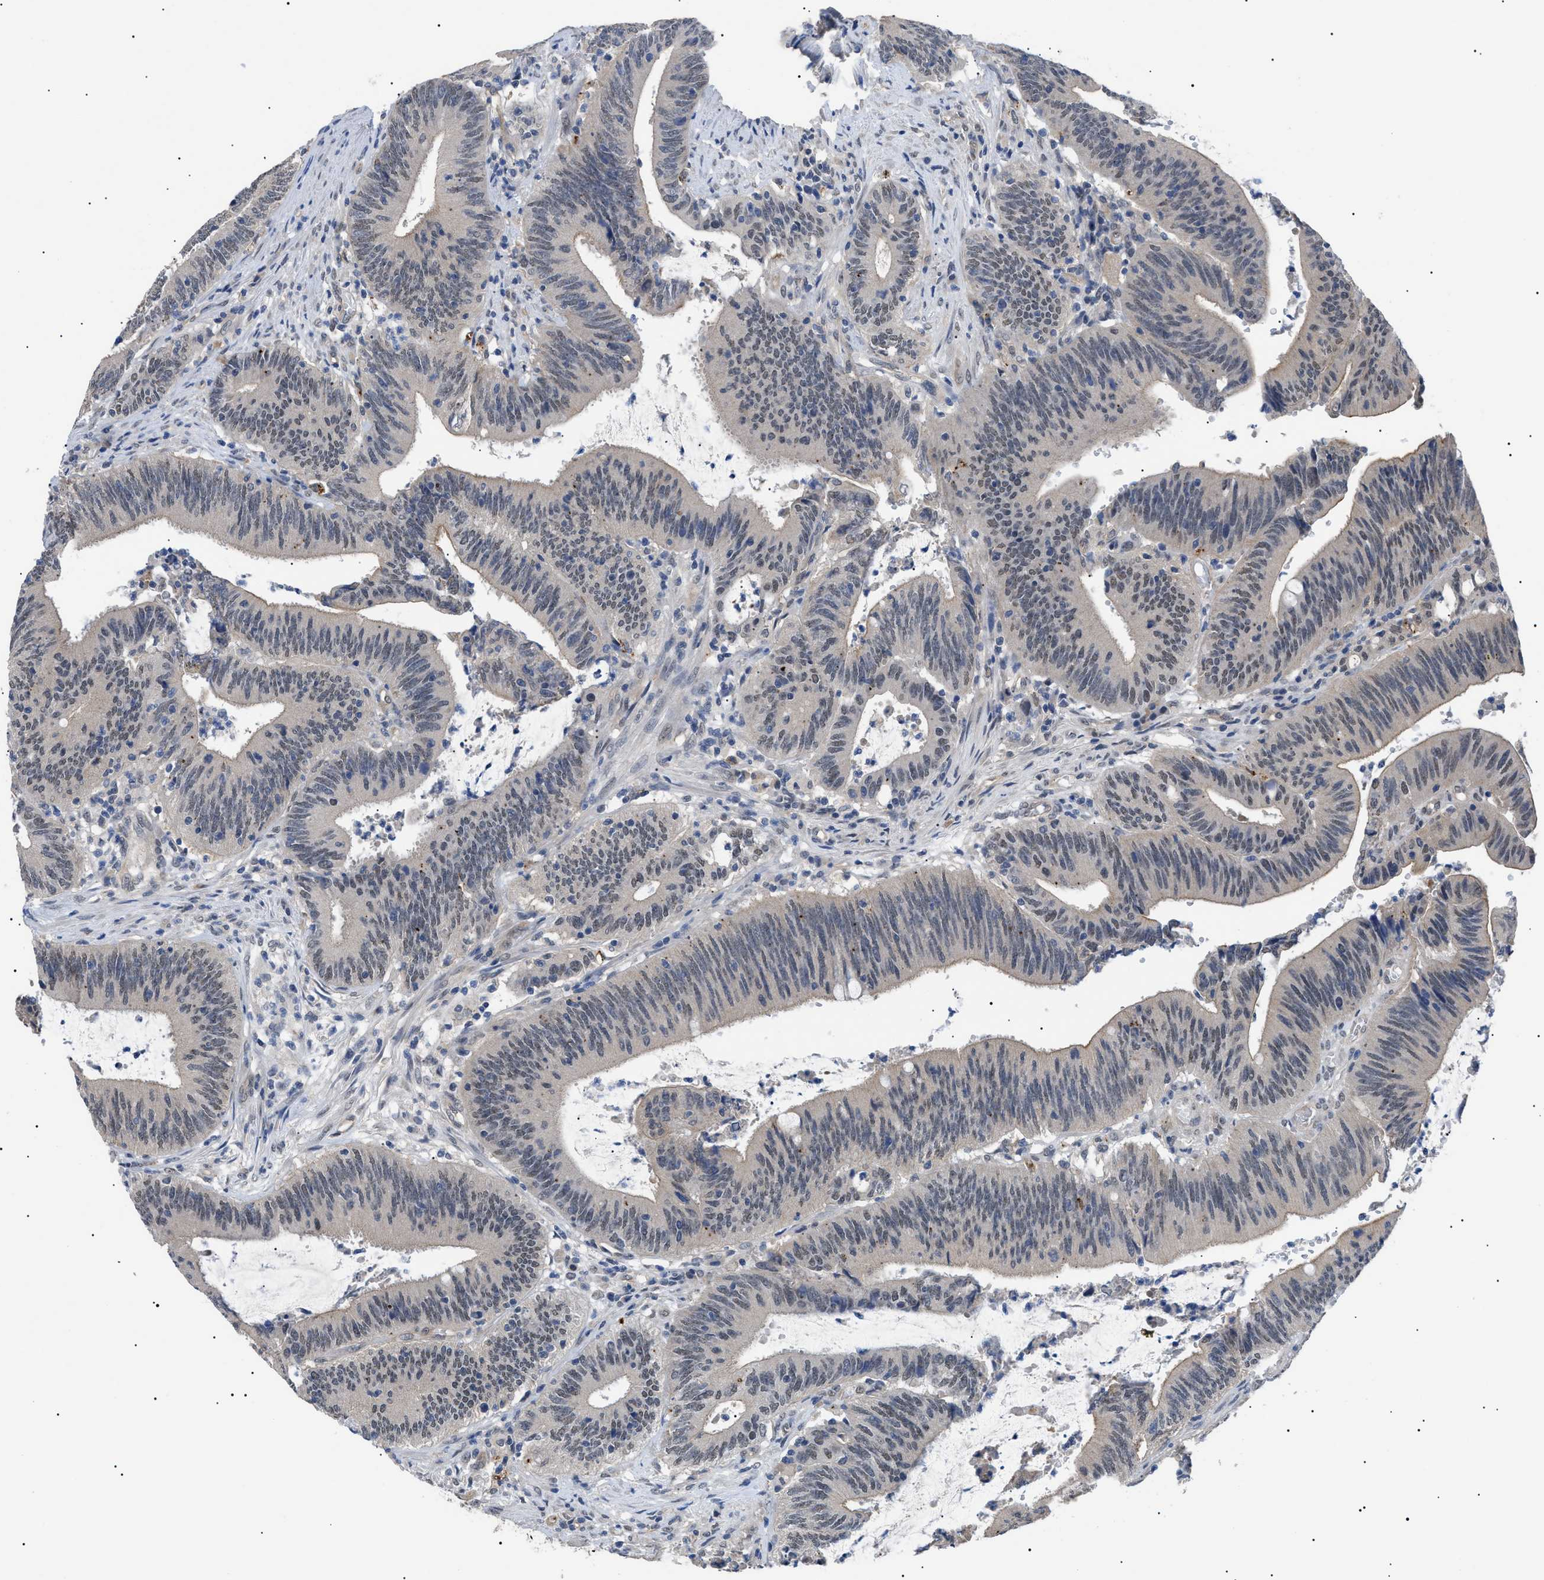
{"staining": {"intensity": "weak", "quantity": "25%-75%", "location": "cytoplasmic/membranous,nuclear"}, "tissue": "colorectal cancer", "cell_type": "Tumor cells", "image_type": "cancer", "snomed": [{"axis": "morphology", "description": "Normal tissue, NOS"}, {"axis": "morphology", "description": "Adenocarcinoma, NOS"}, {"axis": "topography", "description": "Rectum"}], "caption": "Protein staining demonstrates weak cytoplasmic/membranous and nuclear expression in approximately 25%-75% of tumor cells in colorectal adenocarcinoma.", "gene": "CRCP", "patient": {"sex": "female", "age": 66}}